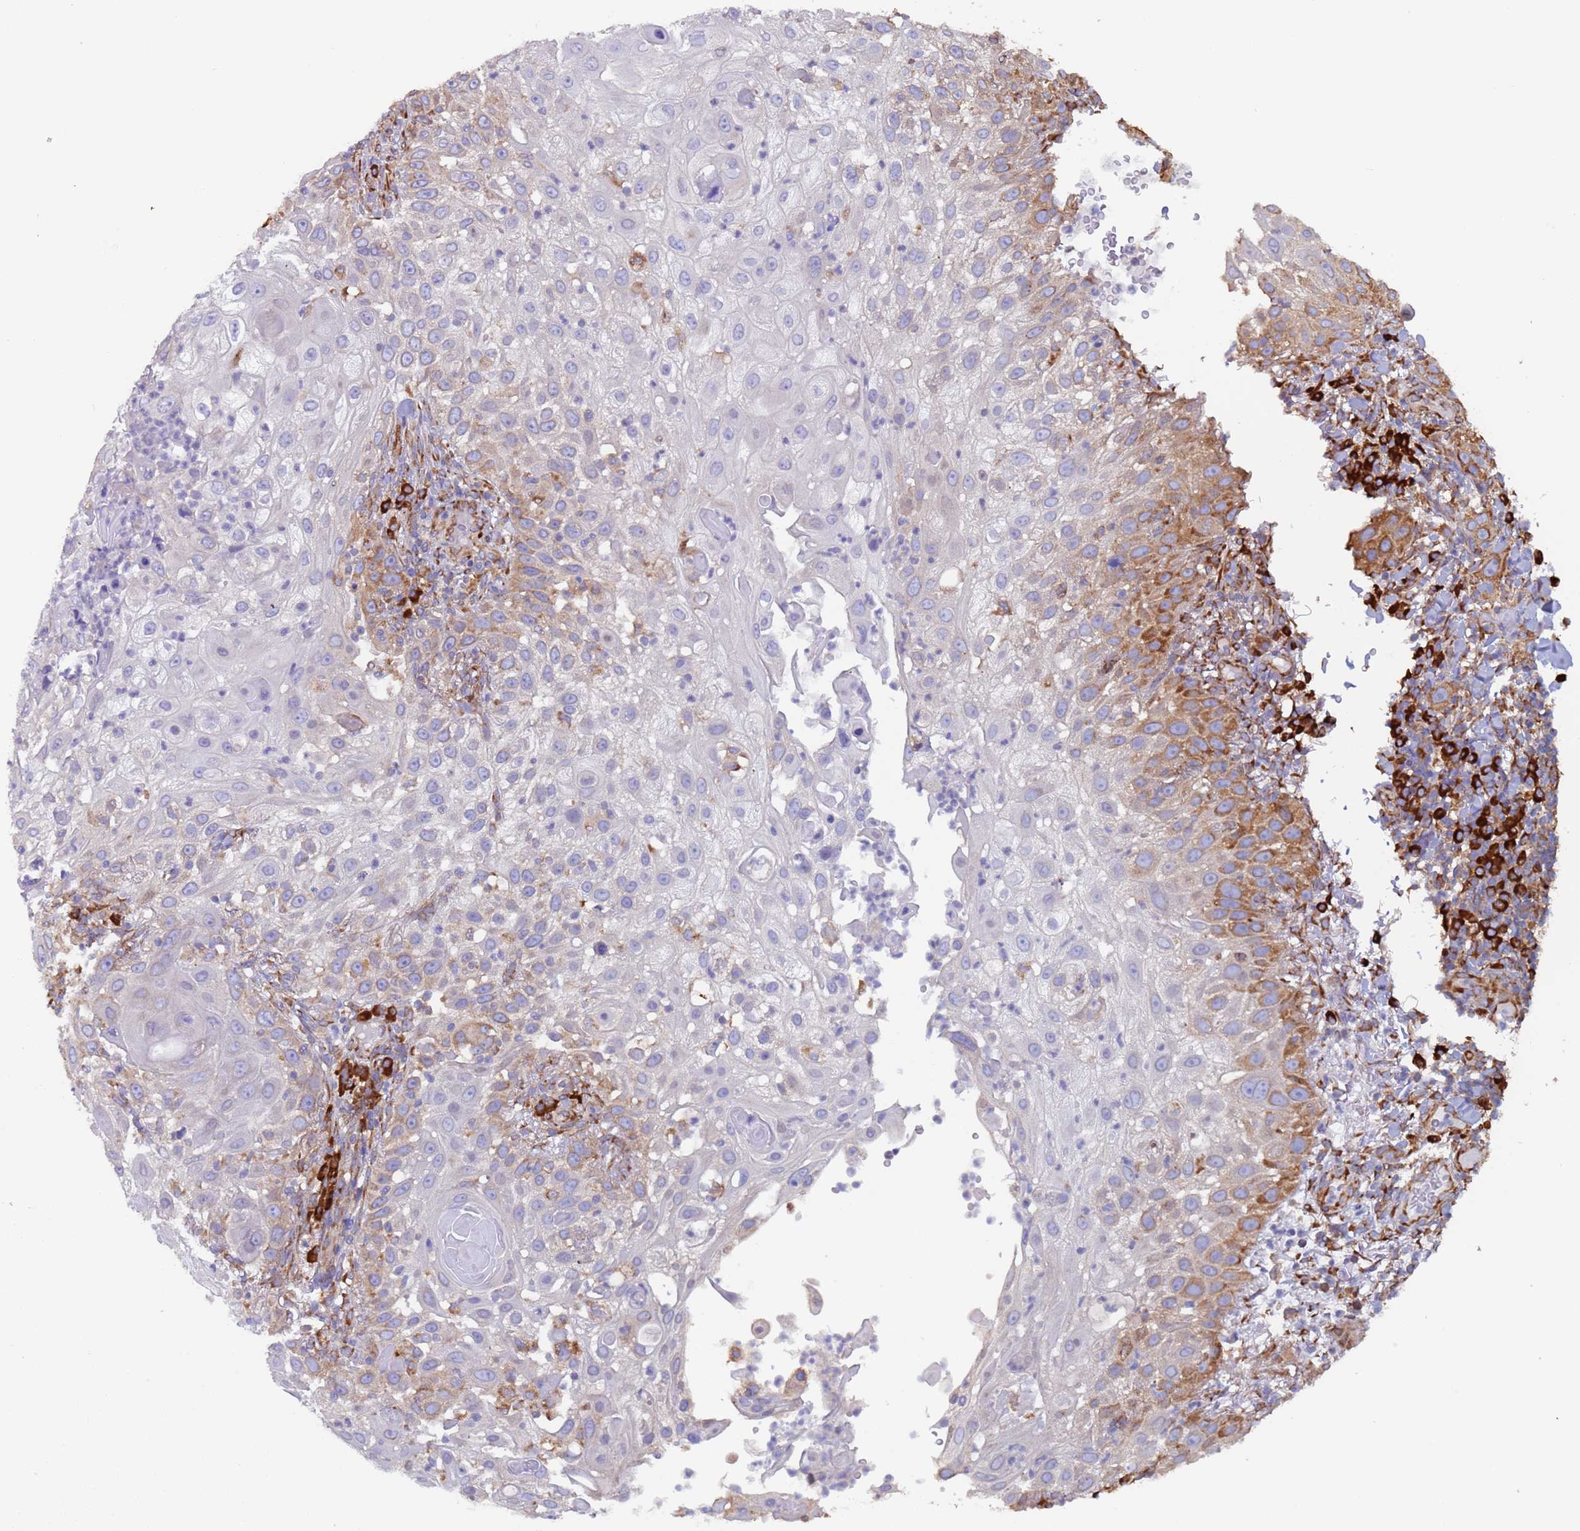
{"staining": {"intensity": "moderate", "quantity": "<25%", "location": "cytoplasmic/membranous"}, "tissue": "skin cancer", "cell_type": "Tumor cells", "image_type": "cancer", "snomed": [{"axis": "morphology", "description": "Squamous cell carcinoma, NOS"}, {"axis": "topography", "description": "Skin"}], "caption": "A brown stain shows moderate cytoplasmic/membranous staining of a protein in human skin cancer (squamous cell carcinoma) tumor cells. (DAB IHC, brown staining for protein, blue staining for nuclei).", "gene": "ZNF844", "patient": {"sex": "female", "age": 44}}